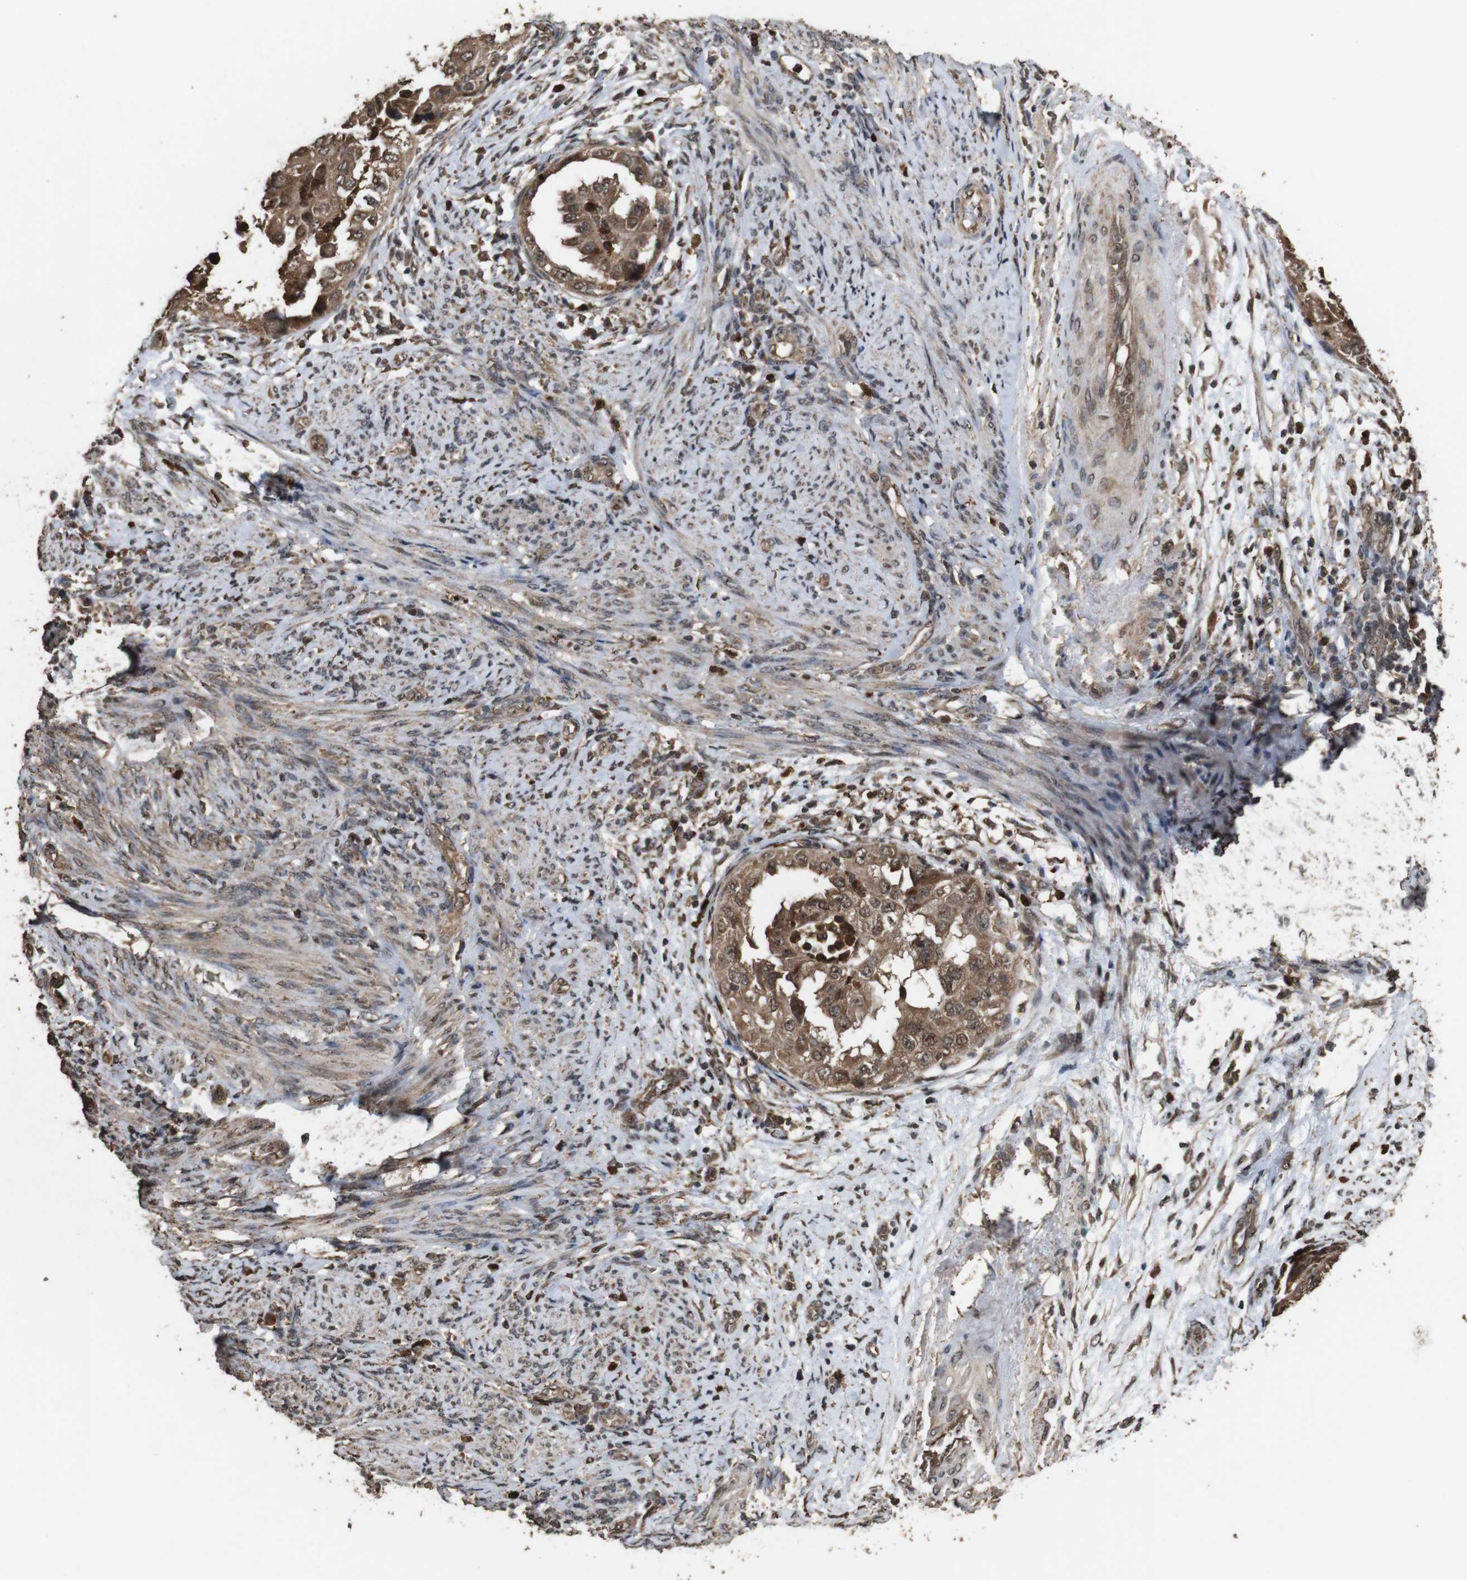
{"staining": {"intensity": "moderate", "quantity": ">75%", "location": "cytoplasmic/membranous"}, "tissue": "endometrial cancer", "cell_type": "Tumor cells", "image_type": "cancer", "snomed": [{"axis": "morphology", "description": "Adenocarcinoma, NOS"}, {"axis": "topography", "description": "Endometrium"}], "caption": "Immunohistochemical staining of human adenocarcinoma (endometrial) reveals medium levels of moderate cytoplasmic/membranous protein positivity in approximately >75% of tumor cells.", "gene": "RRAS2", "patient": {"sex": "female", "age": 85}}